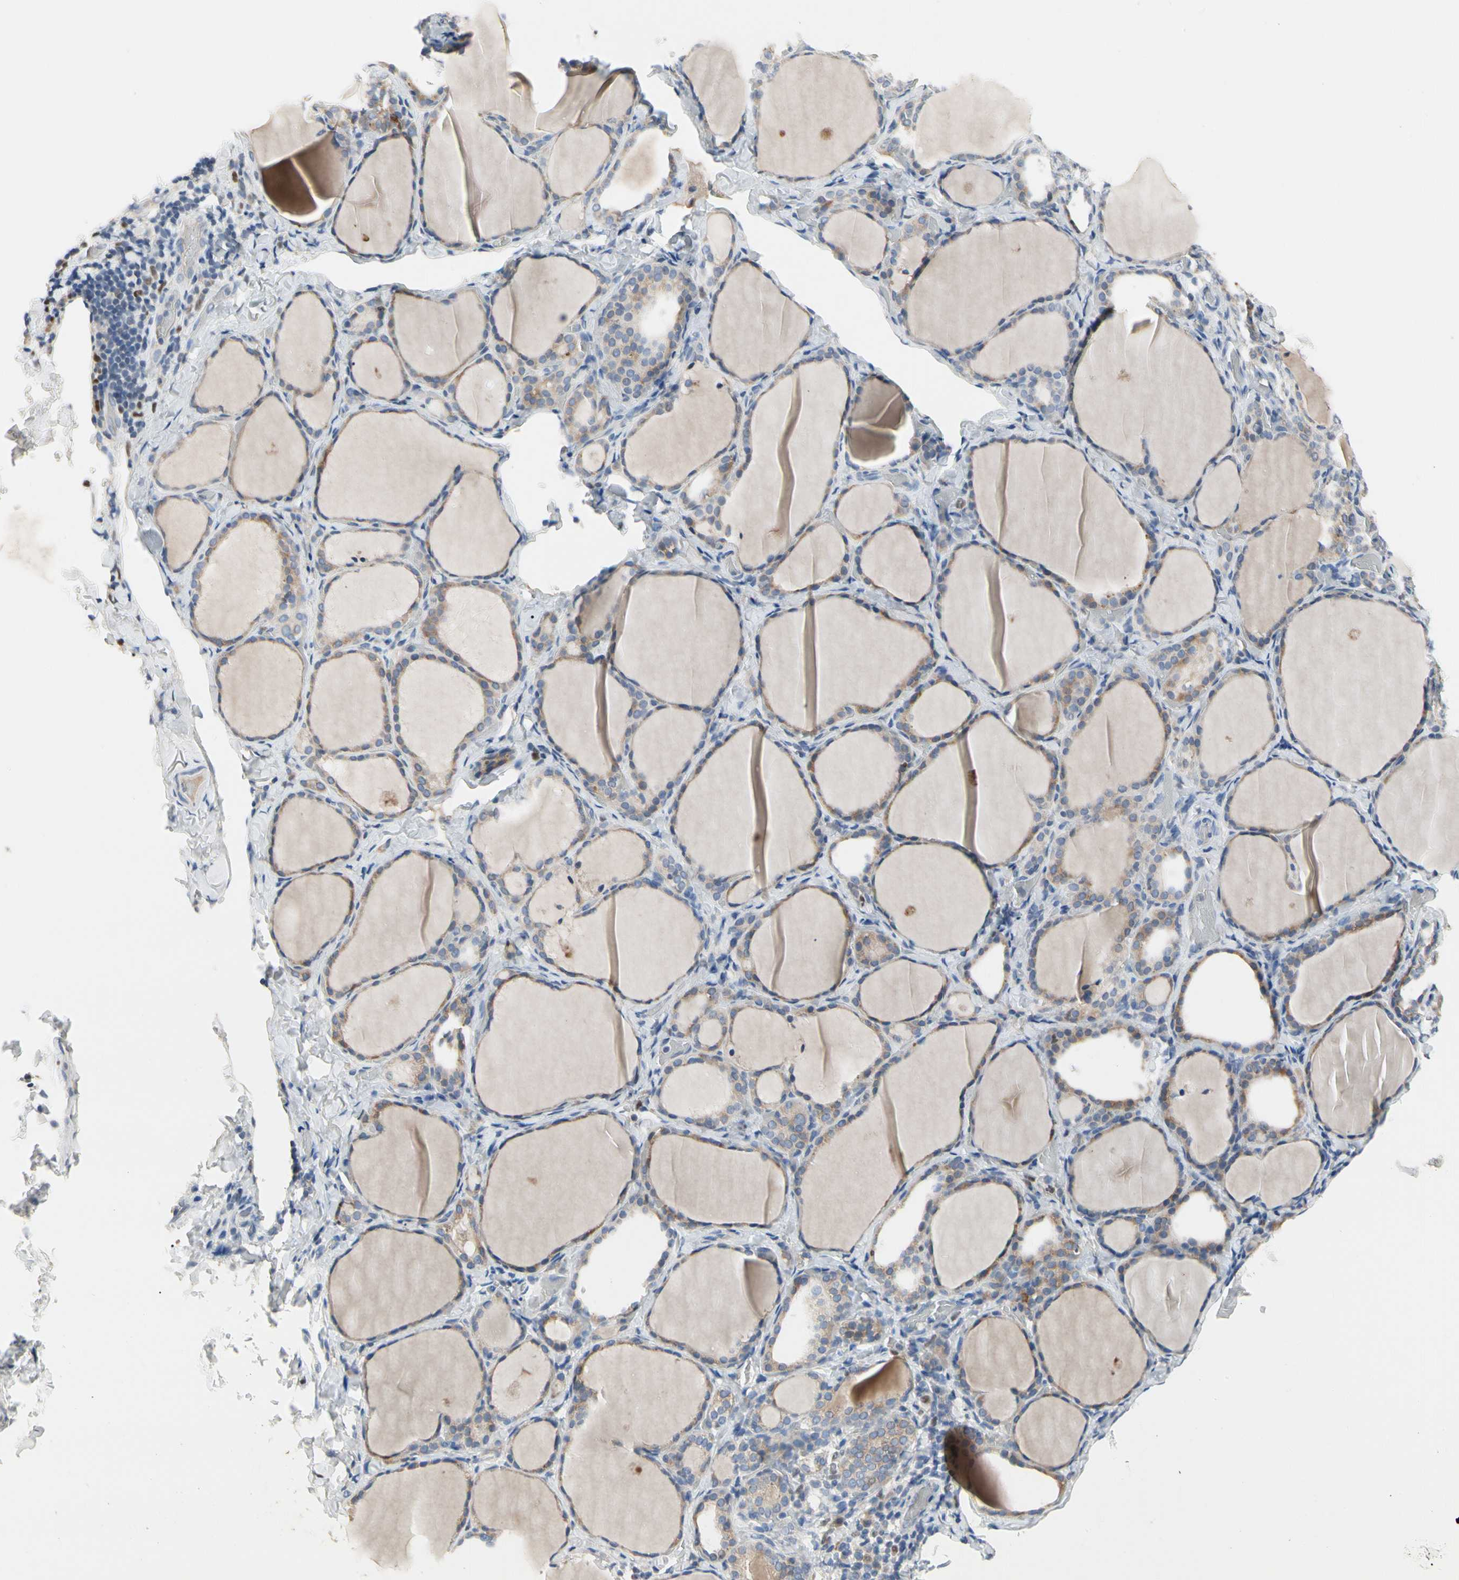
{"staining": {"intensity": "weak", "quantity": ">75%", "location": "cytoplasmic/membranous"}, "tissue": "thyroid gland", "cell_type": "Glandular cells", "image_type": "normal", "snomed": [{"axis": "morphology", "description": "Normal tissue, NOS"}, {"axis": "morphology", "description": "Papillary adenocarcinoma, NOS"}, {"axis": "topography", "description": "Thyroid gland"}], "caption": "Protein analysis of unremarkable thyroid gland displays weak cytoplasmic/membranous staining in about >75% of glandular cells. (Stains: DAB in brown, nuclei in blue, Microscopy: brightfield microscopy at high magnification).", "gene": "ECRG4", "patient": {"sex": "female", "age": 30}}